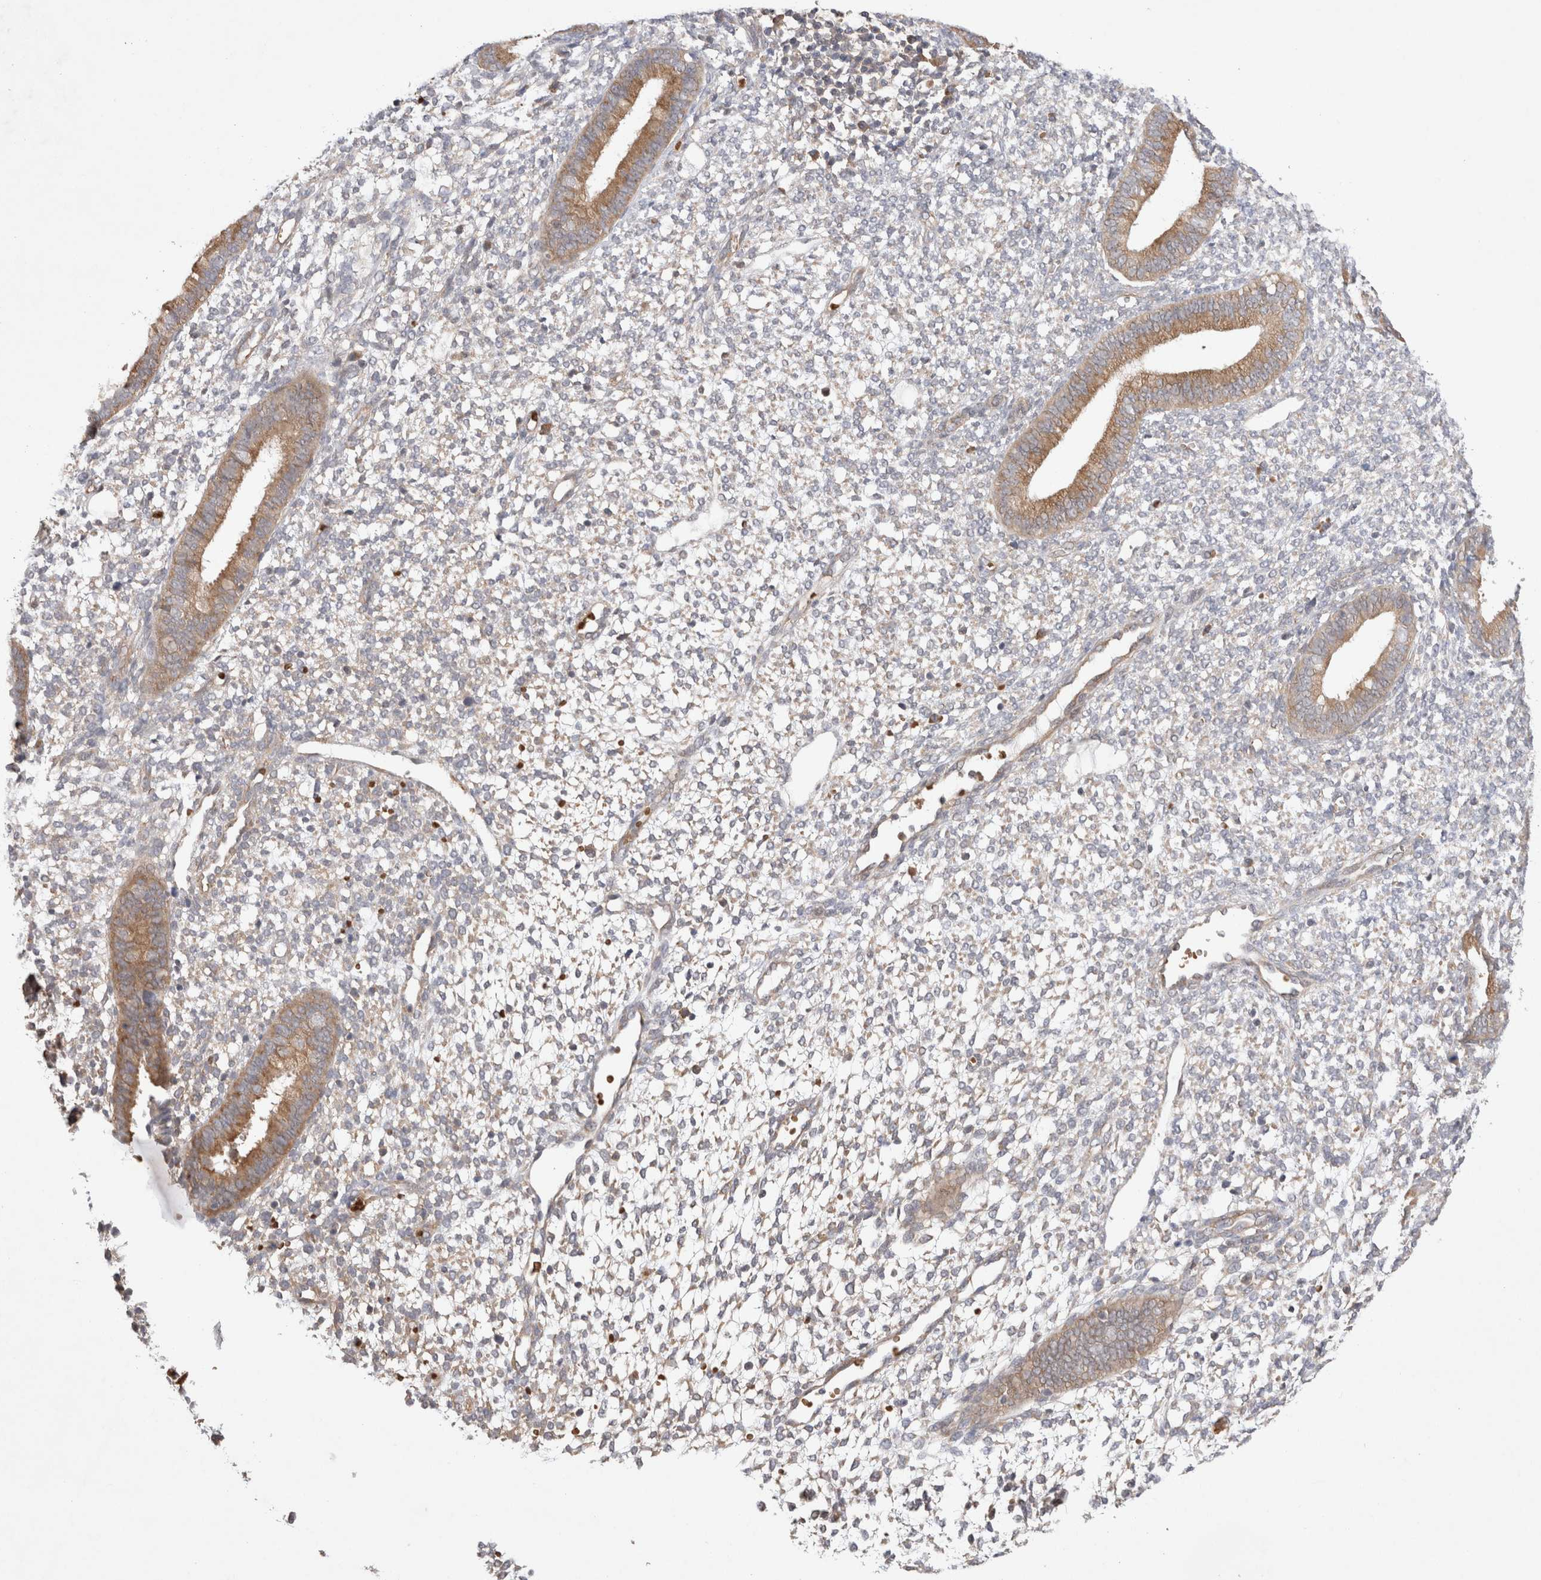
{"staining": {"intensity": "moderate", "quantity": "<25%", "location": "cytoplasmic/membranous"}, "tissue": "endometrium", "cell_type": "Cells in endometrial stroma", "image_type": "normal", "snomed": [{"axis": "morphology", "description": "Normal tissue, NOS"}, {"axis": "topography", "description": "Endometrium"}], "caption": "Cells in endometrial stroma demonstrate low levels of moderate cytoplasmic/membranous staining in about <25% of cells in unremarkable endometrium.", "gene": "EIF3E", "patient": {"sex": "female", "age": 46}}